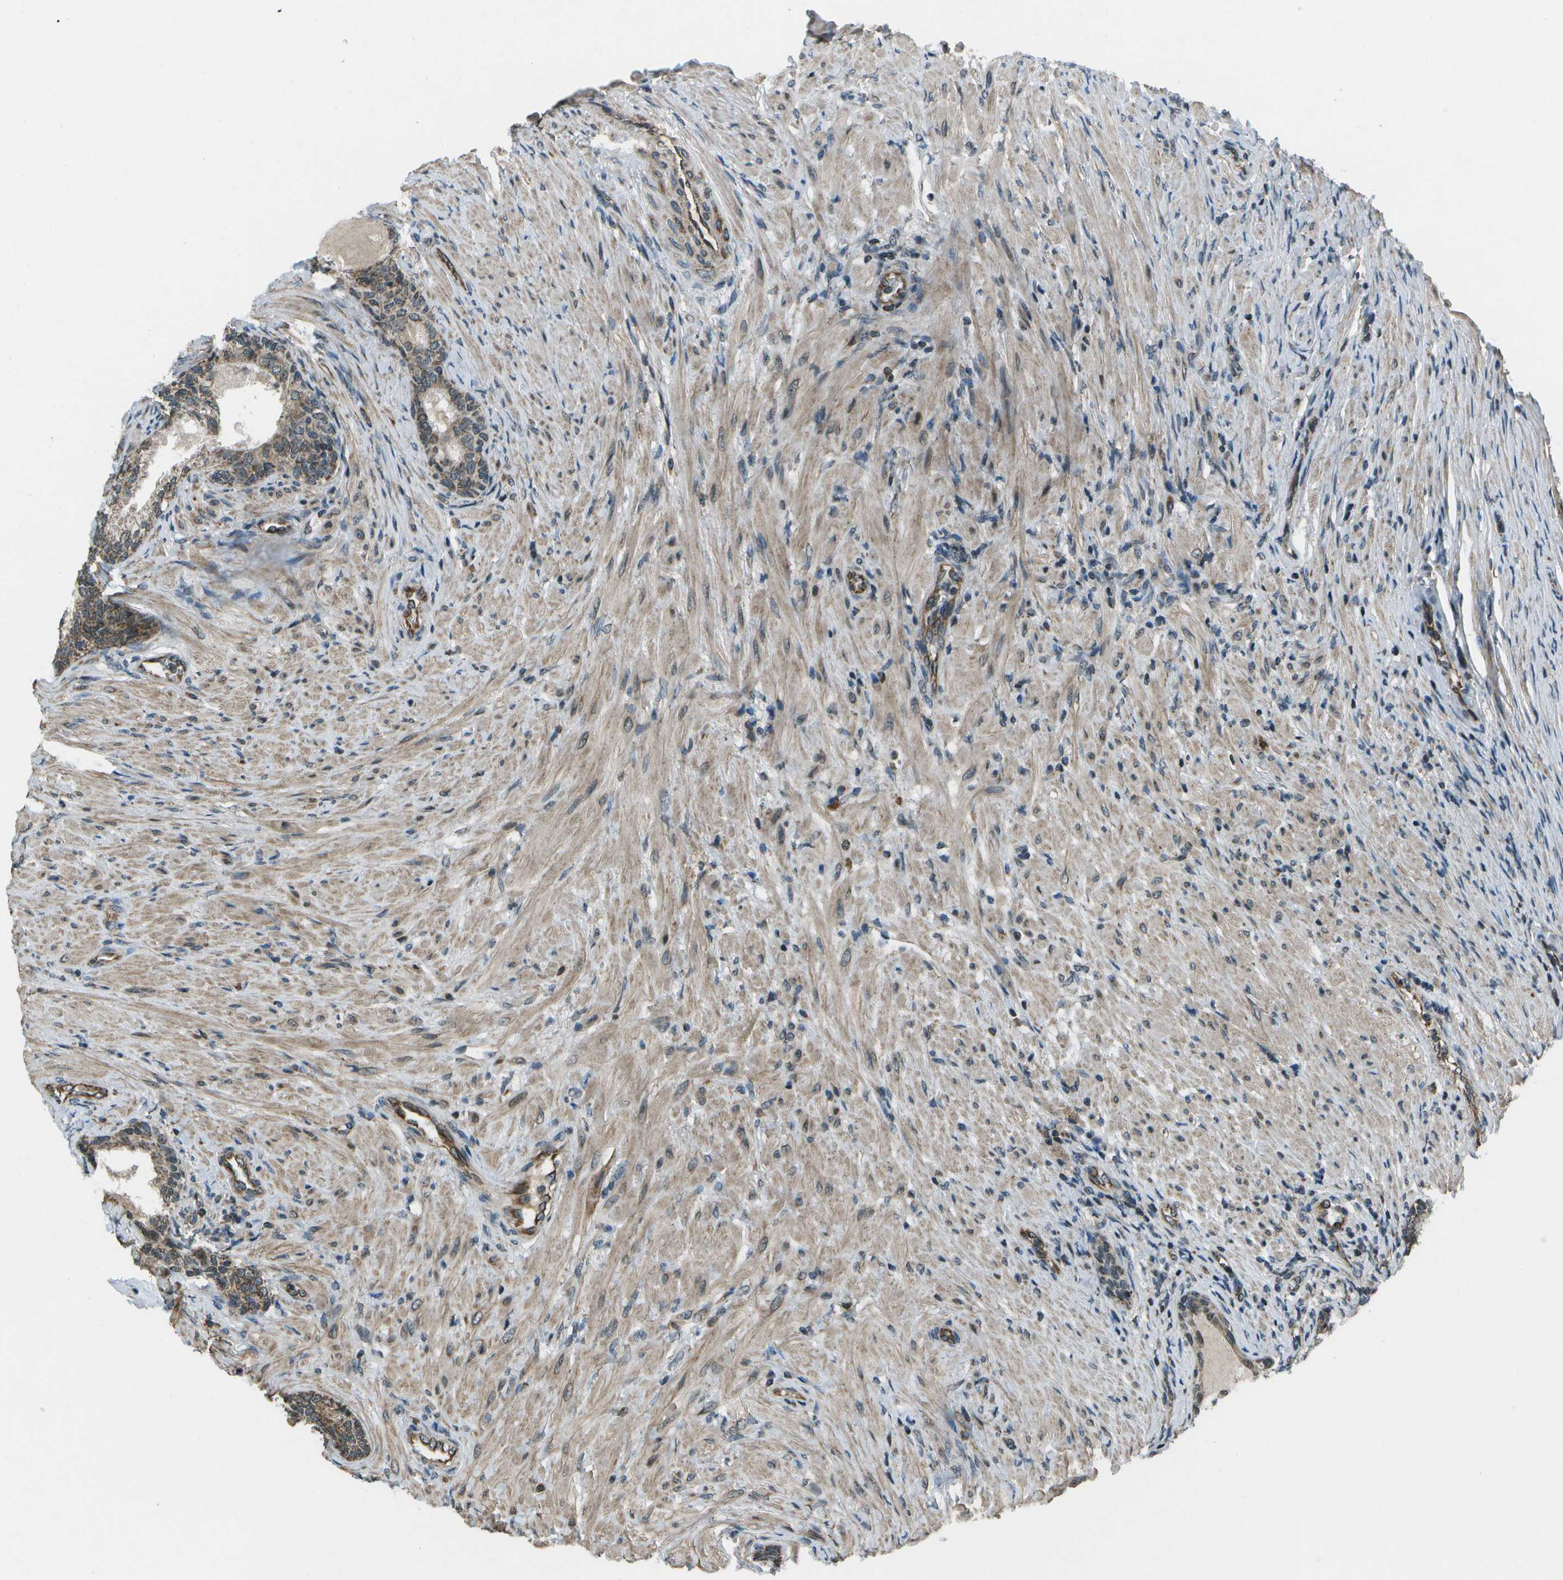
{"staining": {"intensity": "moderate", "quantity": ">75%", "location": "cytoplasmic/membranous"}, "tissue": "prostate", "cell_type": "Glandular cells", "image_type": "normal", "snomed": [{"axis": "morphology", "description": "Normal tissue, NOS"}, {"axis": "topography", "description": "Prostate"}], "caption": "A brown stain highlights moderate cytoplasmic/membranous expression of a protein in glandular cells of unremarkable prostate. (DAB (3,3'-diaminobenzidine) IHC with brightfield microscopy, high magnification).", "gene": "EIF2AK1", "patient": {"sex": "male", "age": 76}}